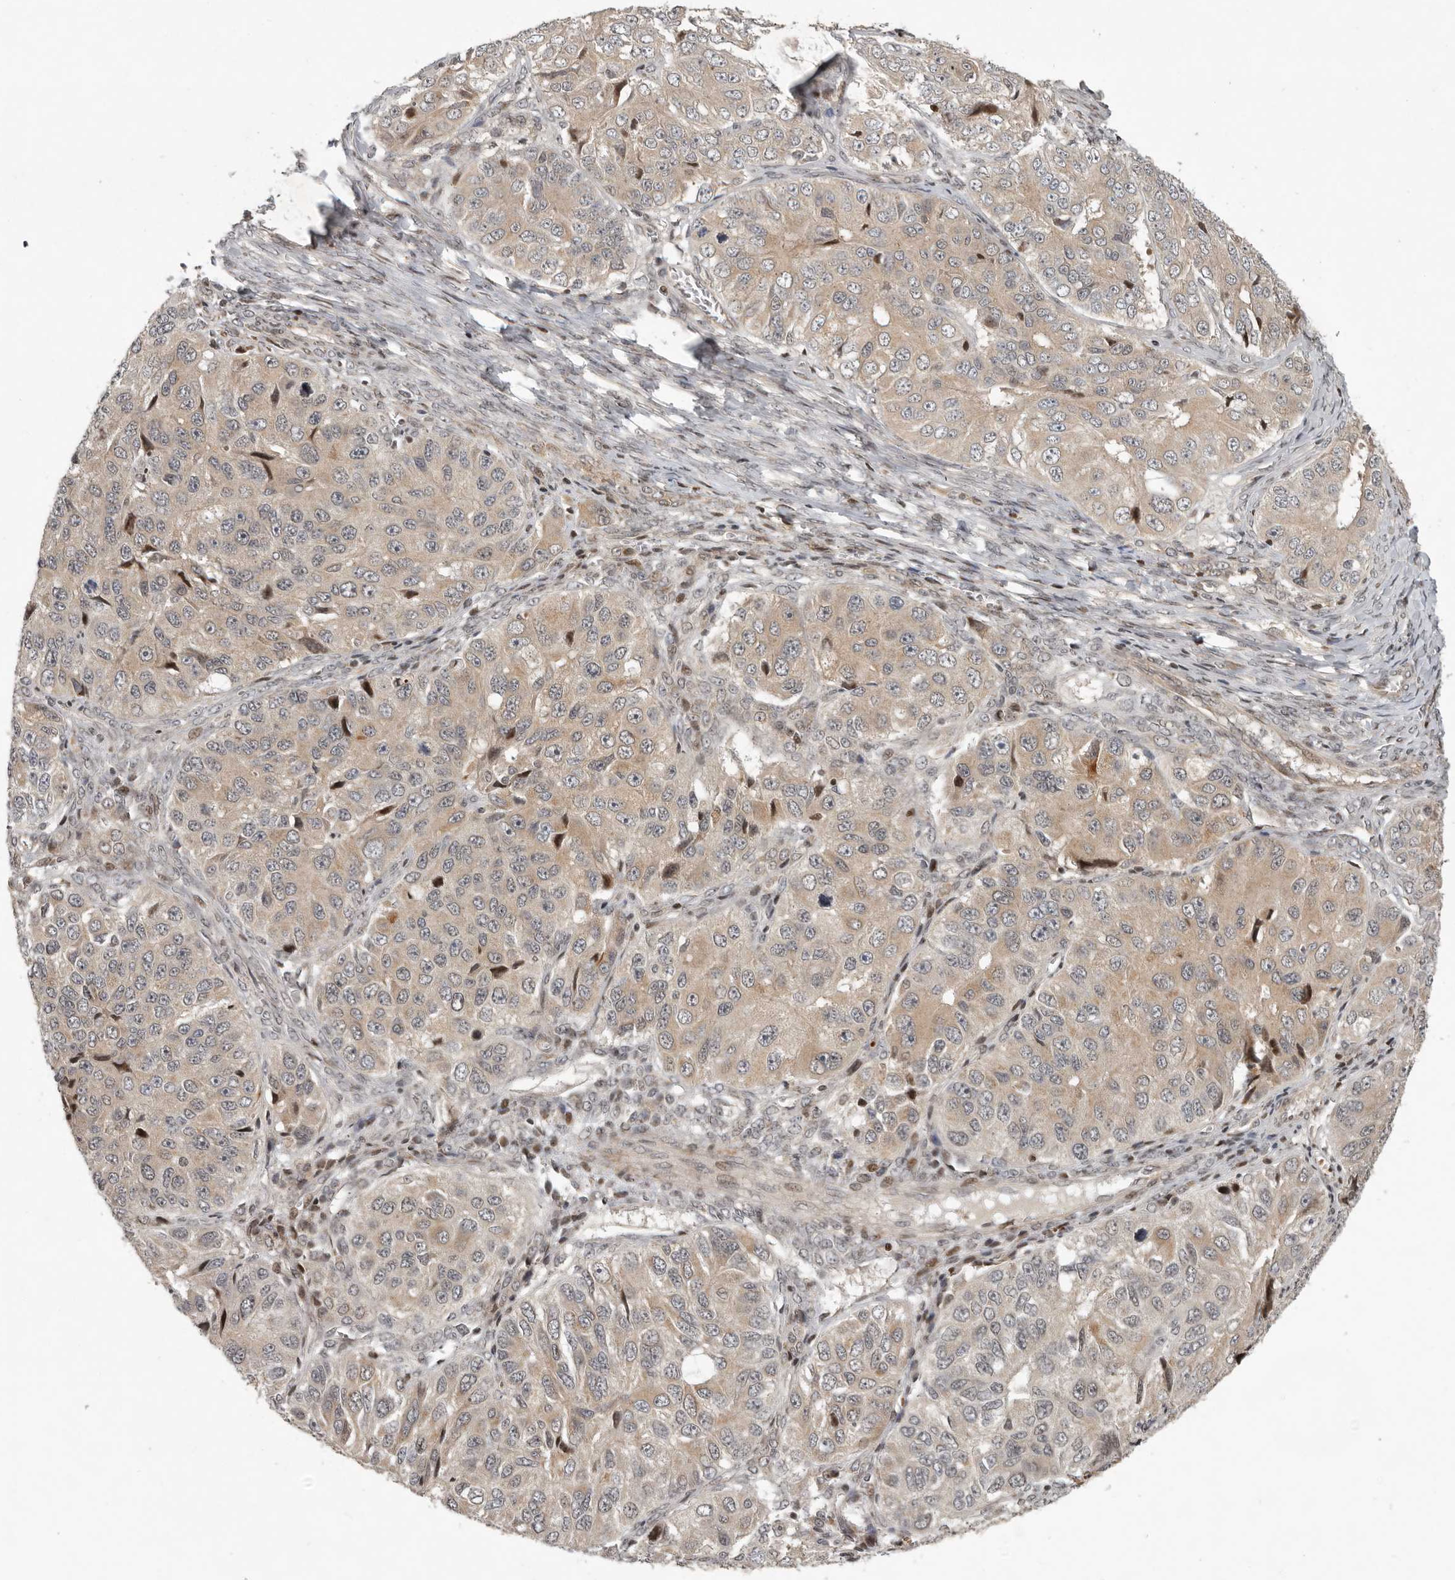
{"staining": {"intensity": "weak", "quantity": ">75%", "location": "cytoplasmic/membranous"}, "tissue": "ovarian cancer", "cell_type": "Tumor cells", "image_type": "cancer", "snomed": [{"axis": "morphology", "description": "Carcinoma, endometroid"}, {"axis": "topography", "description": "Ovary"}], "caption": "Weak cytoplasmic/membranous staining for a protein is seen in about >75% of tumor cells of endometroid carcinoma (ovarian) using immunohistochemistry (IHC).", "gene": "RABIF", "patient": {"sex": "female", "age": 51}}